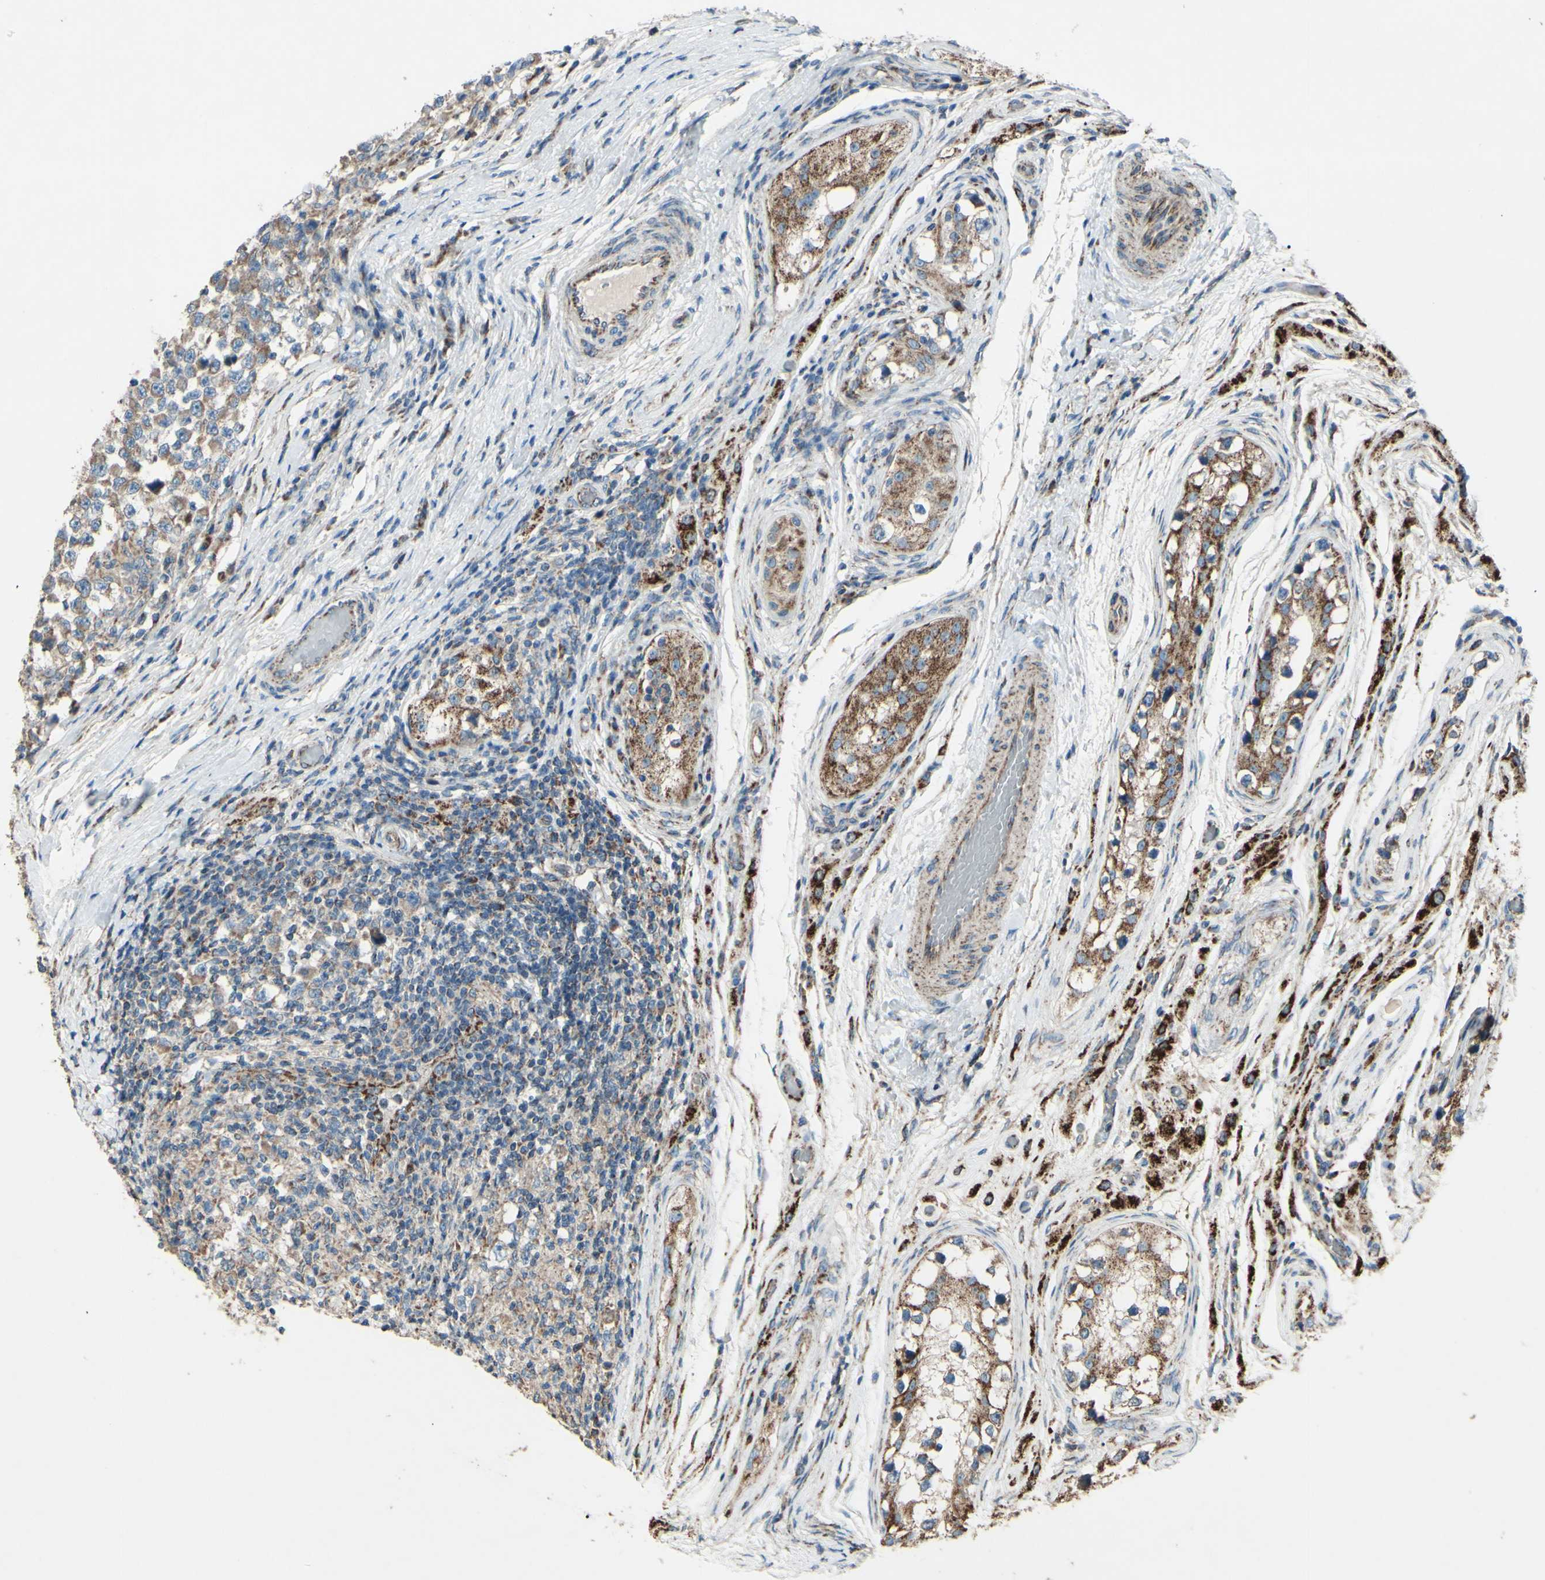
{"staining": {"intensity": "moderate", "quantity": ">75%", "location": "cytoplasmic/membranous"}, "tissue": "testis cancer", "cell_type": "Tumor cells", "image_type": "cancer", "snomed": [{"axis": "morphology", "description": "Carcinoma, Embryonal, NOS"}, {"axis": "topography", "description": "Testis"}], "caption": "Protein expression analysis of human testis cancer (embryonal carcinoma) reveals moderate cytoplasmic/membranous positivity in approximately >75% of tumor cells.", "gene": "RHOT1", "patient": {"sex": "male", "age": 21}}